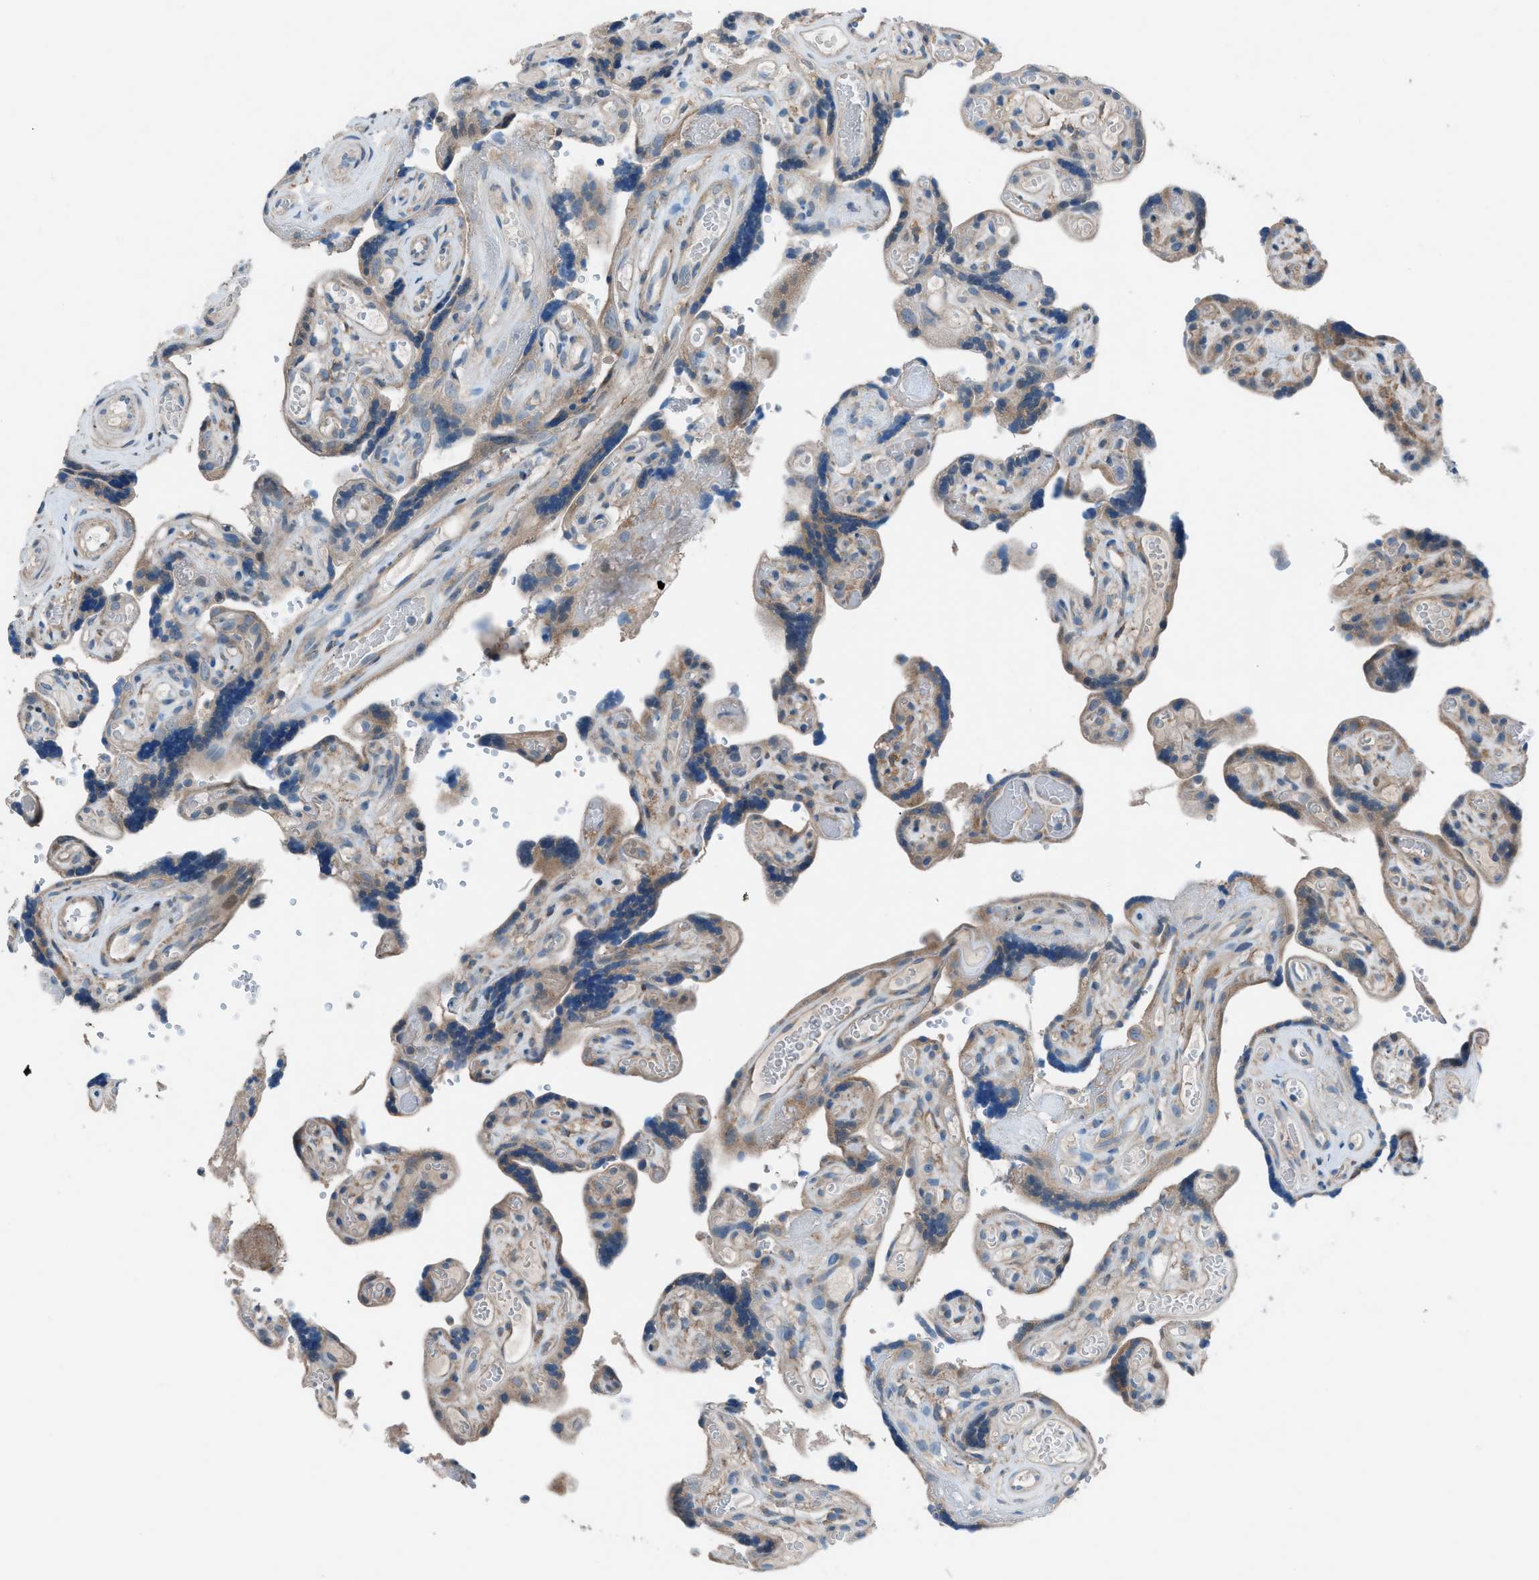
{"staining": {"intensity": "moderate", "quantity": "25%-75%", "location": "cytoplasmic/membranous"}, "tissue": "placenta", "cell_type": "Decidual cells", "image_type": "normal", "snomed": [{"axis": "morphology", "description": "Normal tissue, NOS"}, {"axis": "topography", "description": "Placenta"}], "caption": "This photomicrograph displays IHC staining of benign placenta, with medium moderate cytoplasmic/membranous expression in about 25%-75% of decidual cells.", "gene": "HEG1", "patient": {"sex": "female", "age": 30}}